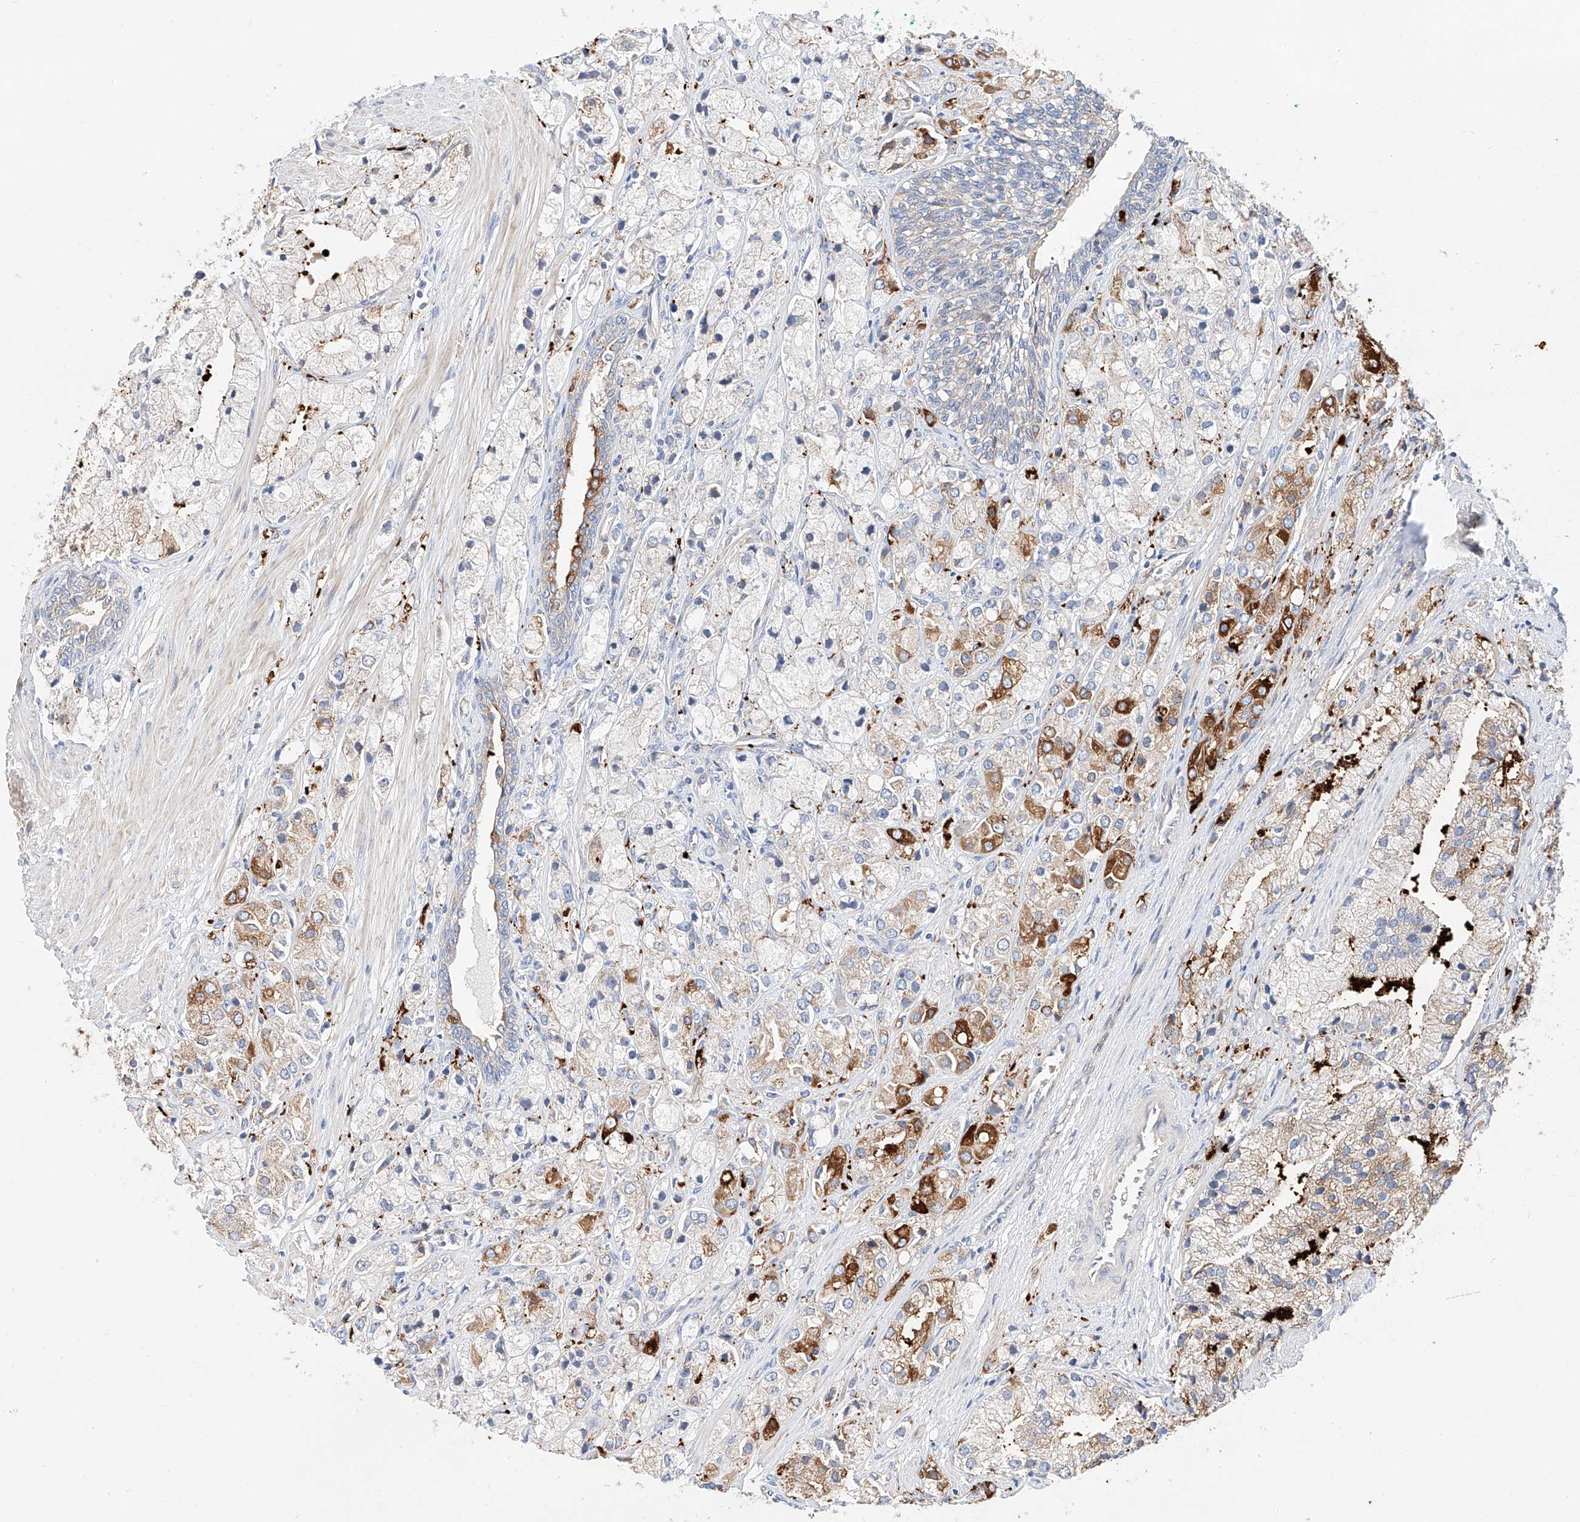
{"staining": {"intensity": "moderate", "quantity": "<25%", "location": "cytoplasmic/membranous"}, "tissue": "prostate cancer", "cell_type": "Tumor cells", "image_type": "cancer", "snomed": [{"axis": "morphology", "description": "Adenocarcinoma, High grade"}, {"axis": "topography", "description": "Prostate"}], "caption": "Immunohistochemical staining of human high-grade adenocarcinoma (prostate) shows low levels of moderate cytoplasmic/membranous protein positivity in about <25% of tumor cells.", "gene": "GLMN", "patient": {"sex": "male", "age": 50}}